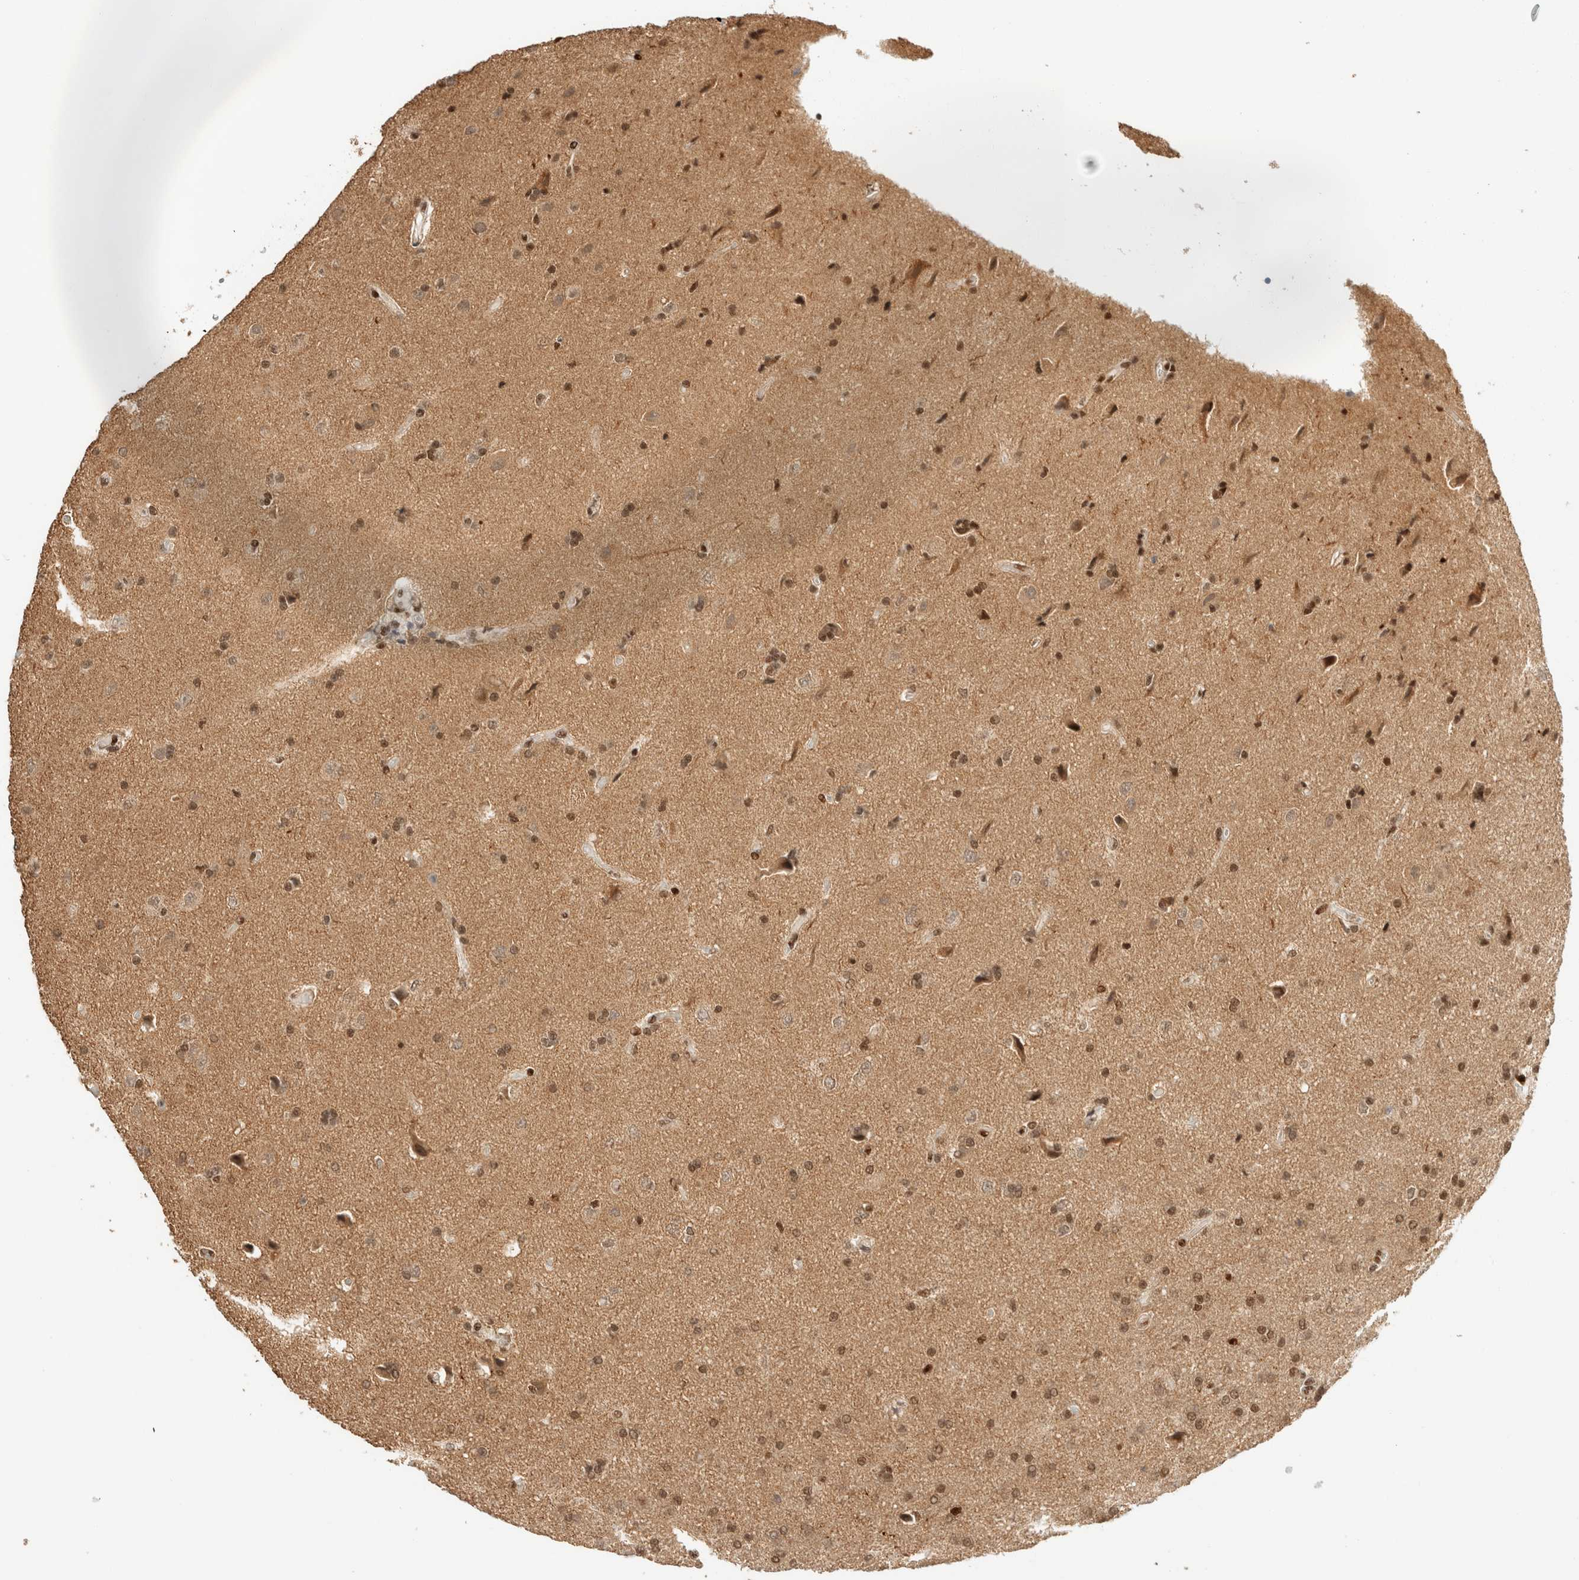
{"staining": {"intensity": "moderate", "quantity": "25%-75%", "location": "nuclear"}, "tissue": "glioma", "cell_type": "Tumor cells", "image_type": "cancer", "snomed": [{"axis": "morphology", "description": "Glioma, malignant, High grade"}, {"axis": "topography", "description": "Brain"}], "caption": "Glioma stained for a protein (brown) exhibits moderate nuclear positive expression in about 25%-75% of tumor cells.", "gene": "ZNF768", "patient": {"sex": "male", "age": 72}}